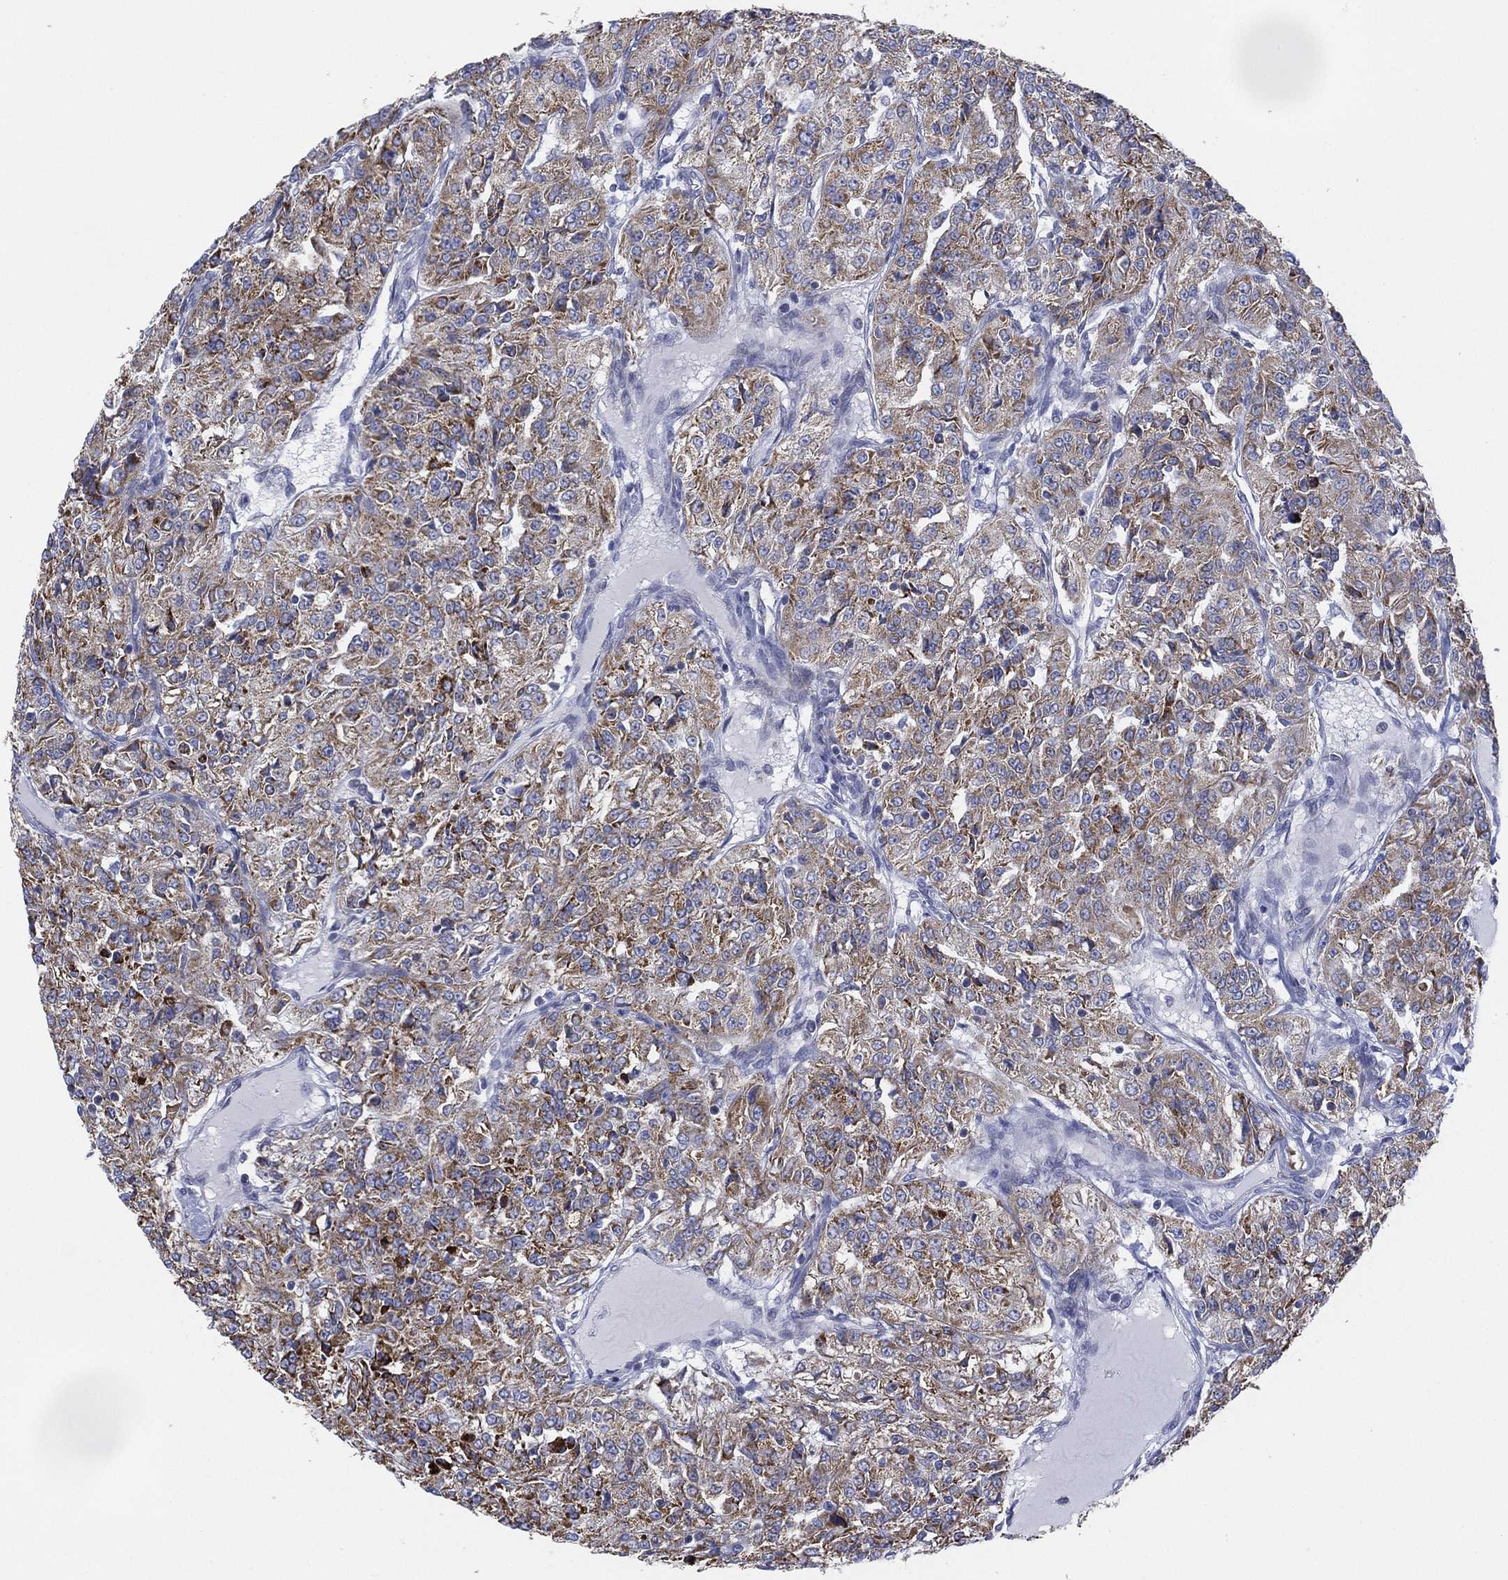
{"staining": {"intensity": "weak", "quantity": ">75%", "location": "cytoplasmic/membranous"}, "tissue": "renal cancer", "cell_type": "Tumor cells", "image_type": "cancer", "snomed": [{"axis": "morphology", "description": "Adenocarcinoma, NOS"}, {"axis": "topography", "description": "Kidney"}], "caption": "Human renal cancer stained for a protein (brown) demonstrates weak cytoplasmic/membranous positive positivity in approximately >75% of tumor cells.", "gene": "INA", "patient": {"sex": "female", "age": 63}}